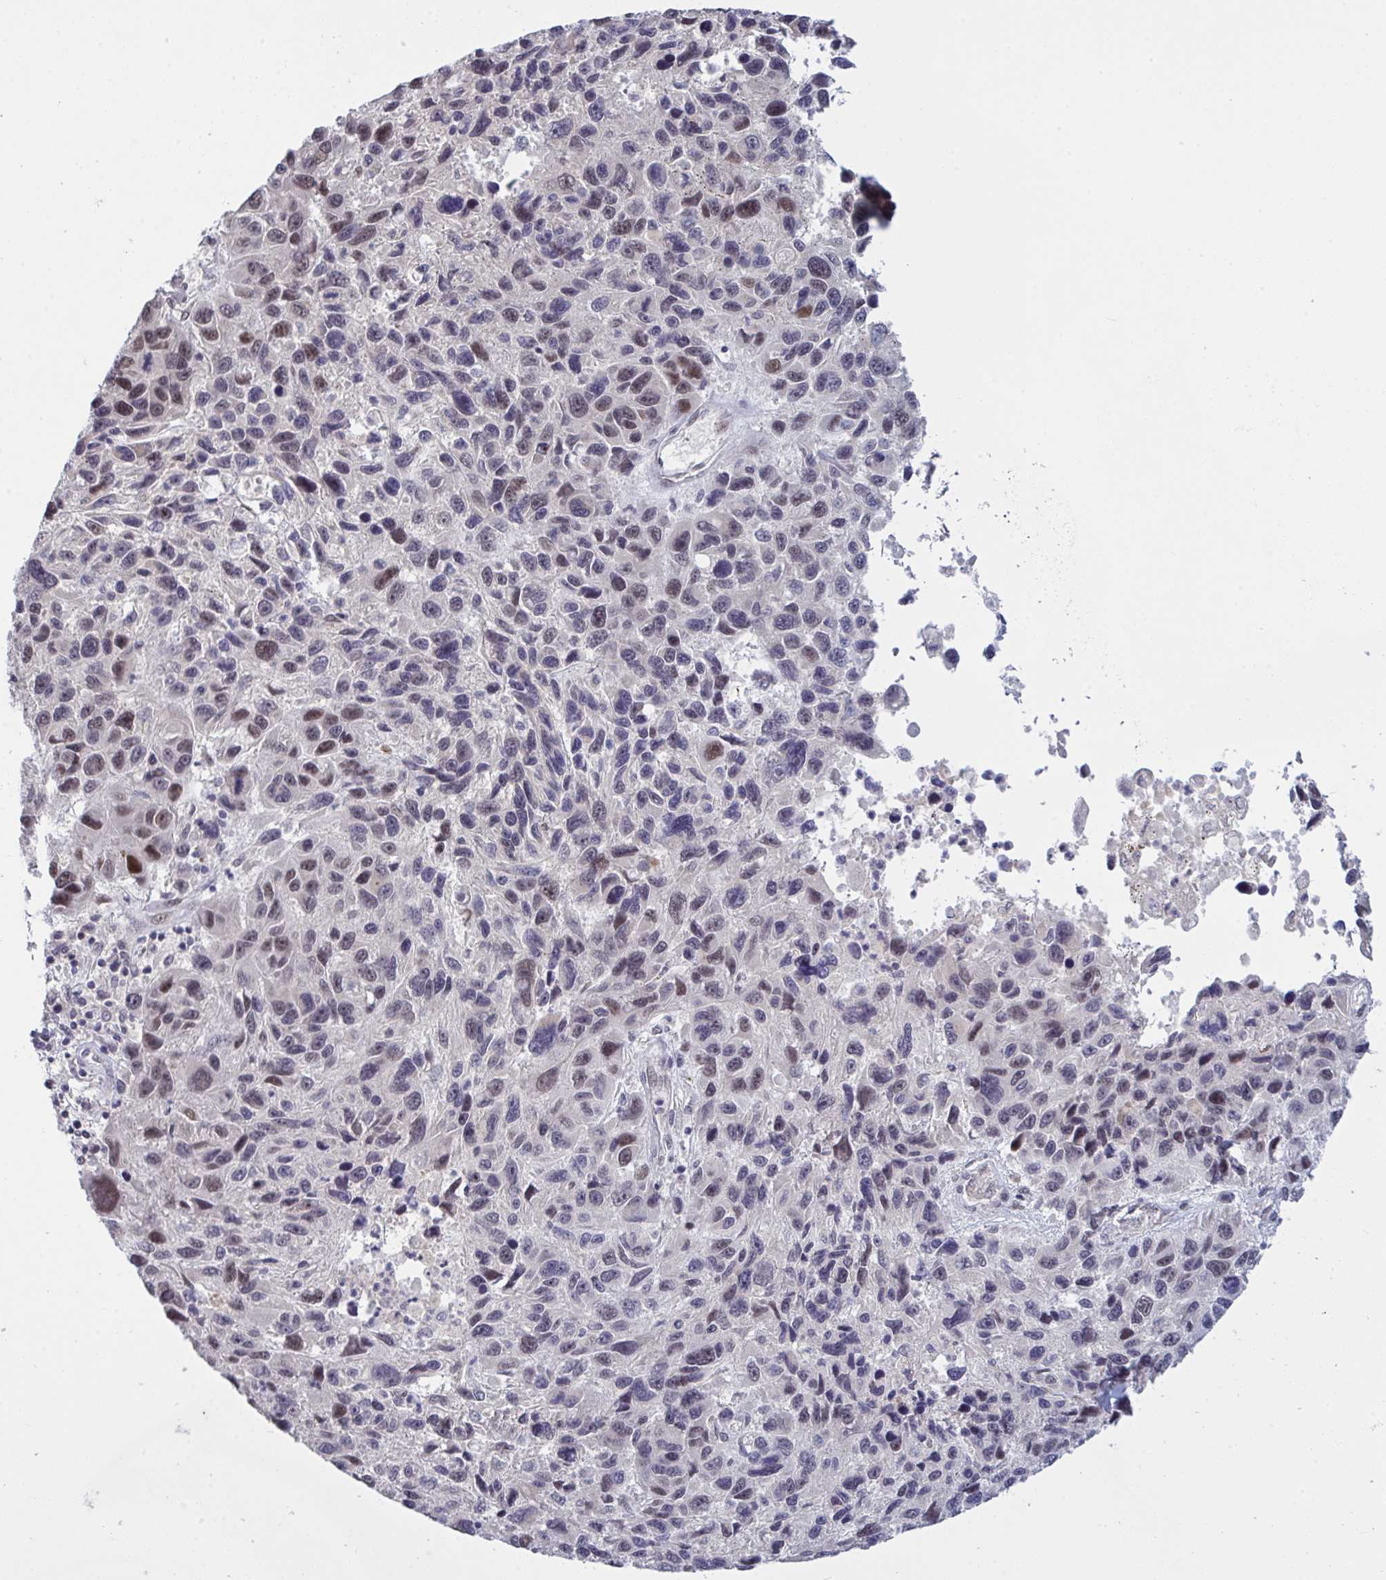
{"staining": {"intensity": "moderate", "quantity": "<25%", "location": "nuclear"}, "tissue": "melanoma", "cell_type": "Tumor cells", "image_type": "cancer", "snomed": [{"axis": "morphology", "description": "Malignant melanoma, NOS"}, {"axis": "topography", "description": "Skin"}], "caption": "Immunohistochemical staining of human malignant melanoma demonstrates moderate nuclear protein positivity in approximately <25% of tumor cells.", "gene": "ZNF784", "patient": {"sex": "male", "age": 53}}